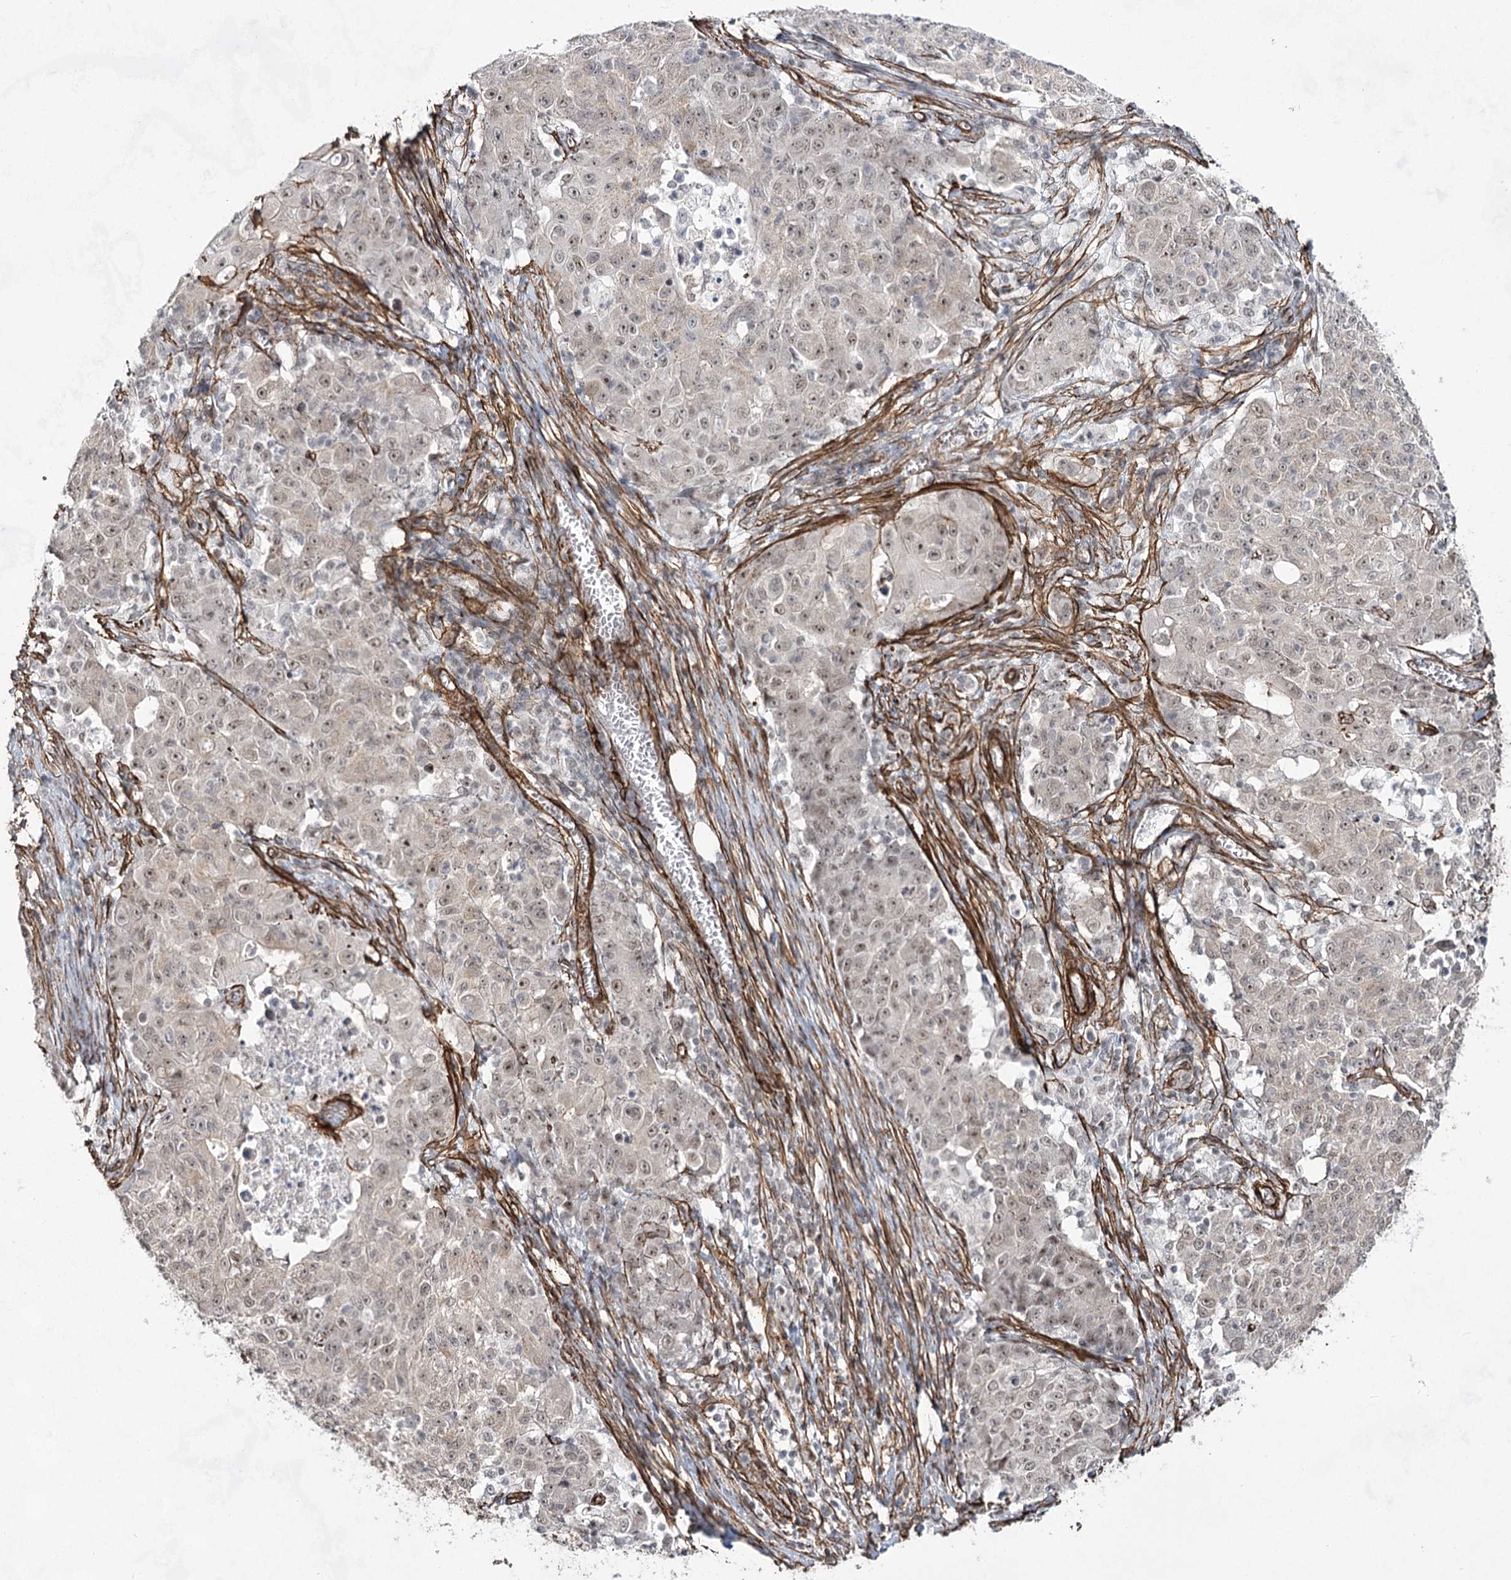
{"staining": {"intensity": "weak", "quantity": ">75%", "location": "nuclear"}, "tissue": "ovarian cancer", "cell_type": "Tumor cells", "image_type": "cancer", "snomed": [{"axis": "morphology", "description": "Carcinoma, endometroid"}, {"axis": "topography", "description": "Ovary"}], "caption": "Endometroid carcinoma (ovarian) tissue demonstrates weak nuclear staining in approximately >75% of tumor cells", "gene": "CWF19L1", "patient": {"sex": "female", "age": 42}}